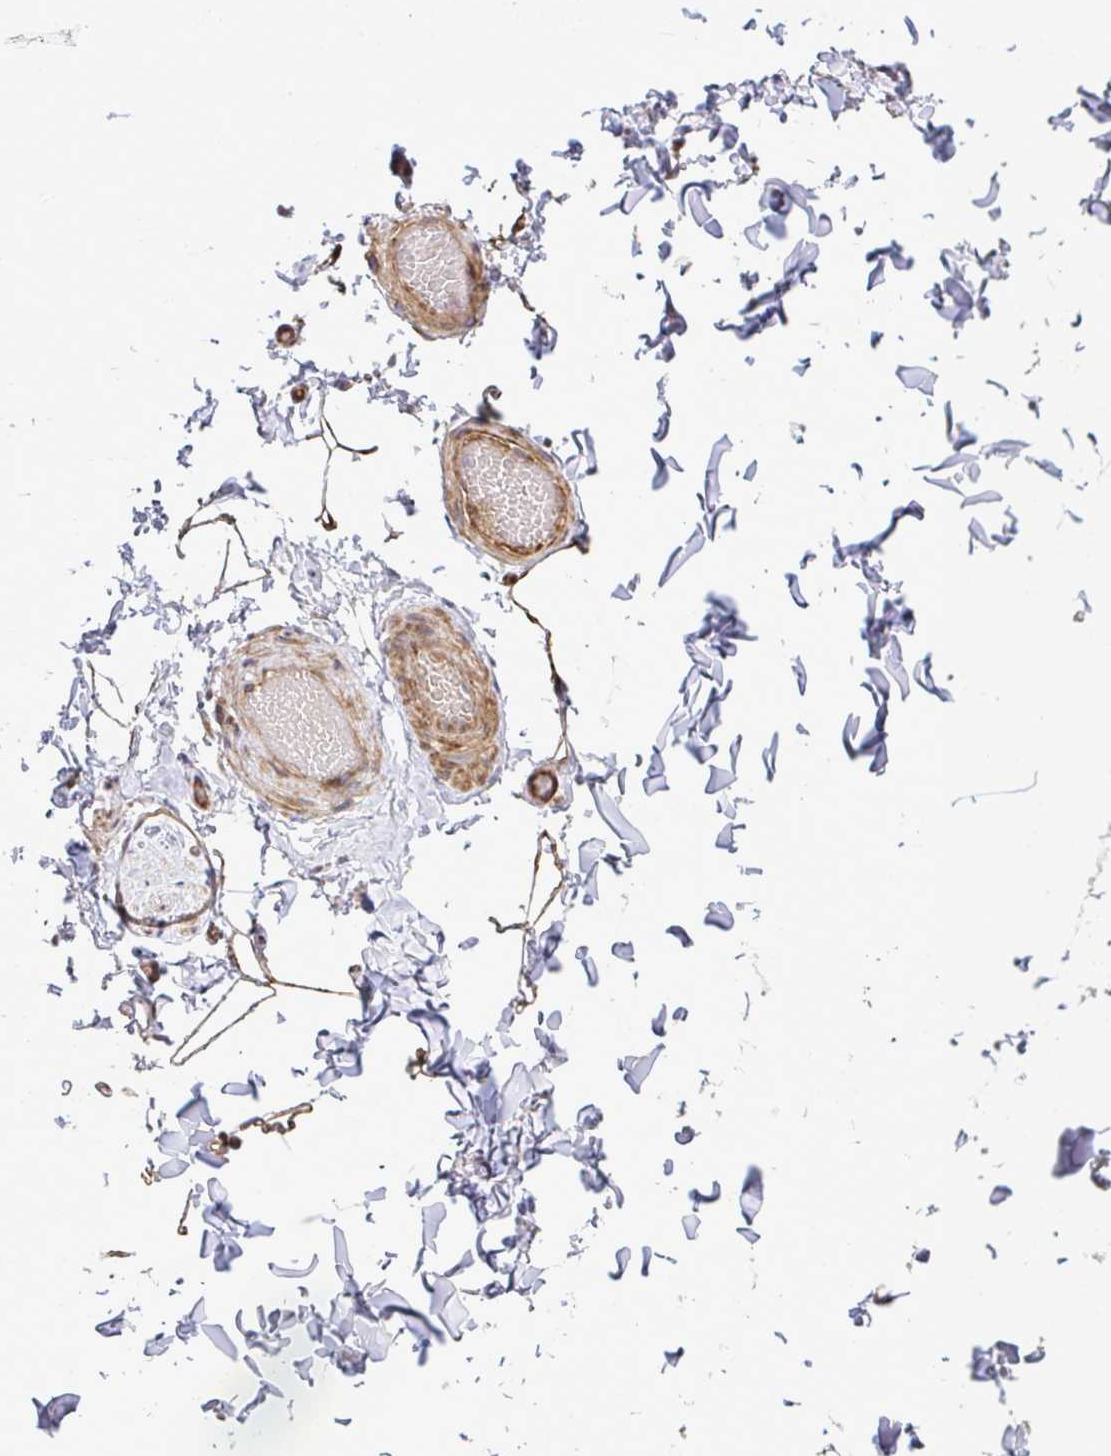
{"staining": {"intensity": "strong", "quantity": ">75%", "location": "cytoplasmic/membranous"}, "tissue": "adipose tissue", "cell_type": "Adipocytes", "image_type": "normal", "snomed": [{"axis": "morphology", "description": "Normal tissue, NOS"}, {"axis": "topography", "description": "Soft tissue"}, {"axis": "topography", "description": "Adipose tissue"}, {"axis": "topography", "description": "Vascular tissue"}, {"axis": "topography", "description": "Peripheral nerve tissue"}], "caption": "Approximately >75% of adipocytes in unremarkable adipose tissue reveal strong cytoplasmic/membranous protein staining as visualized by brown immunohistochemical staining.", "gene": "ZSCAN9", "patient": {"sex": "male", "age": 29}}